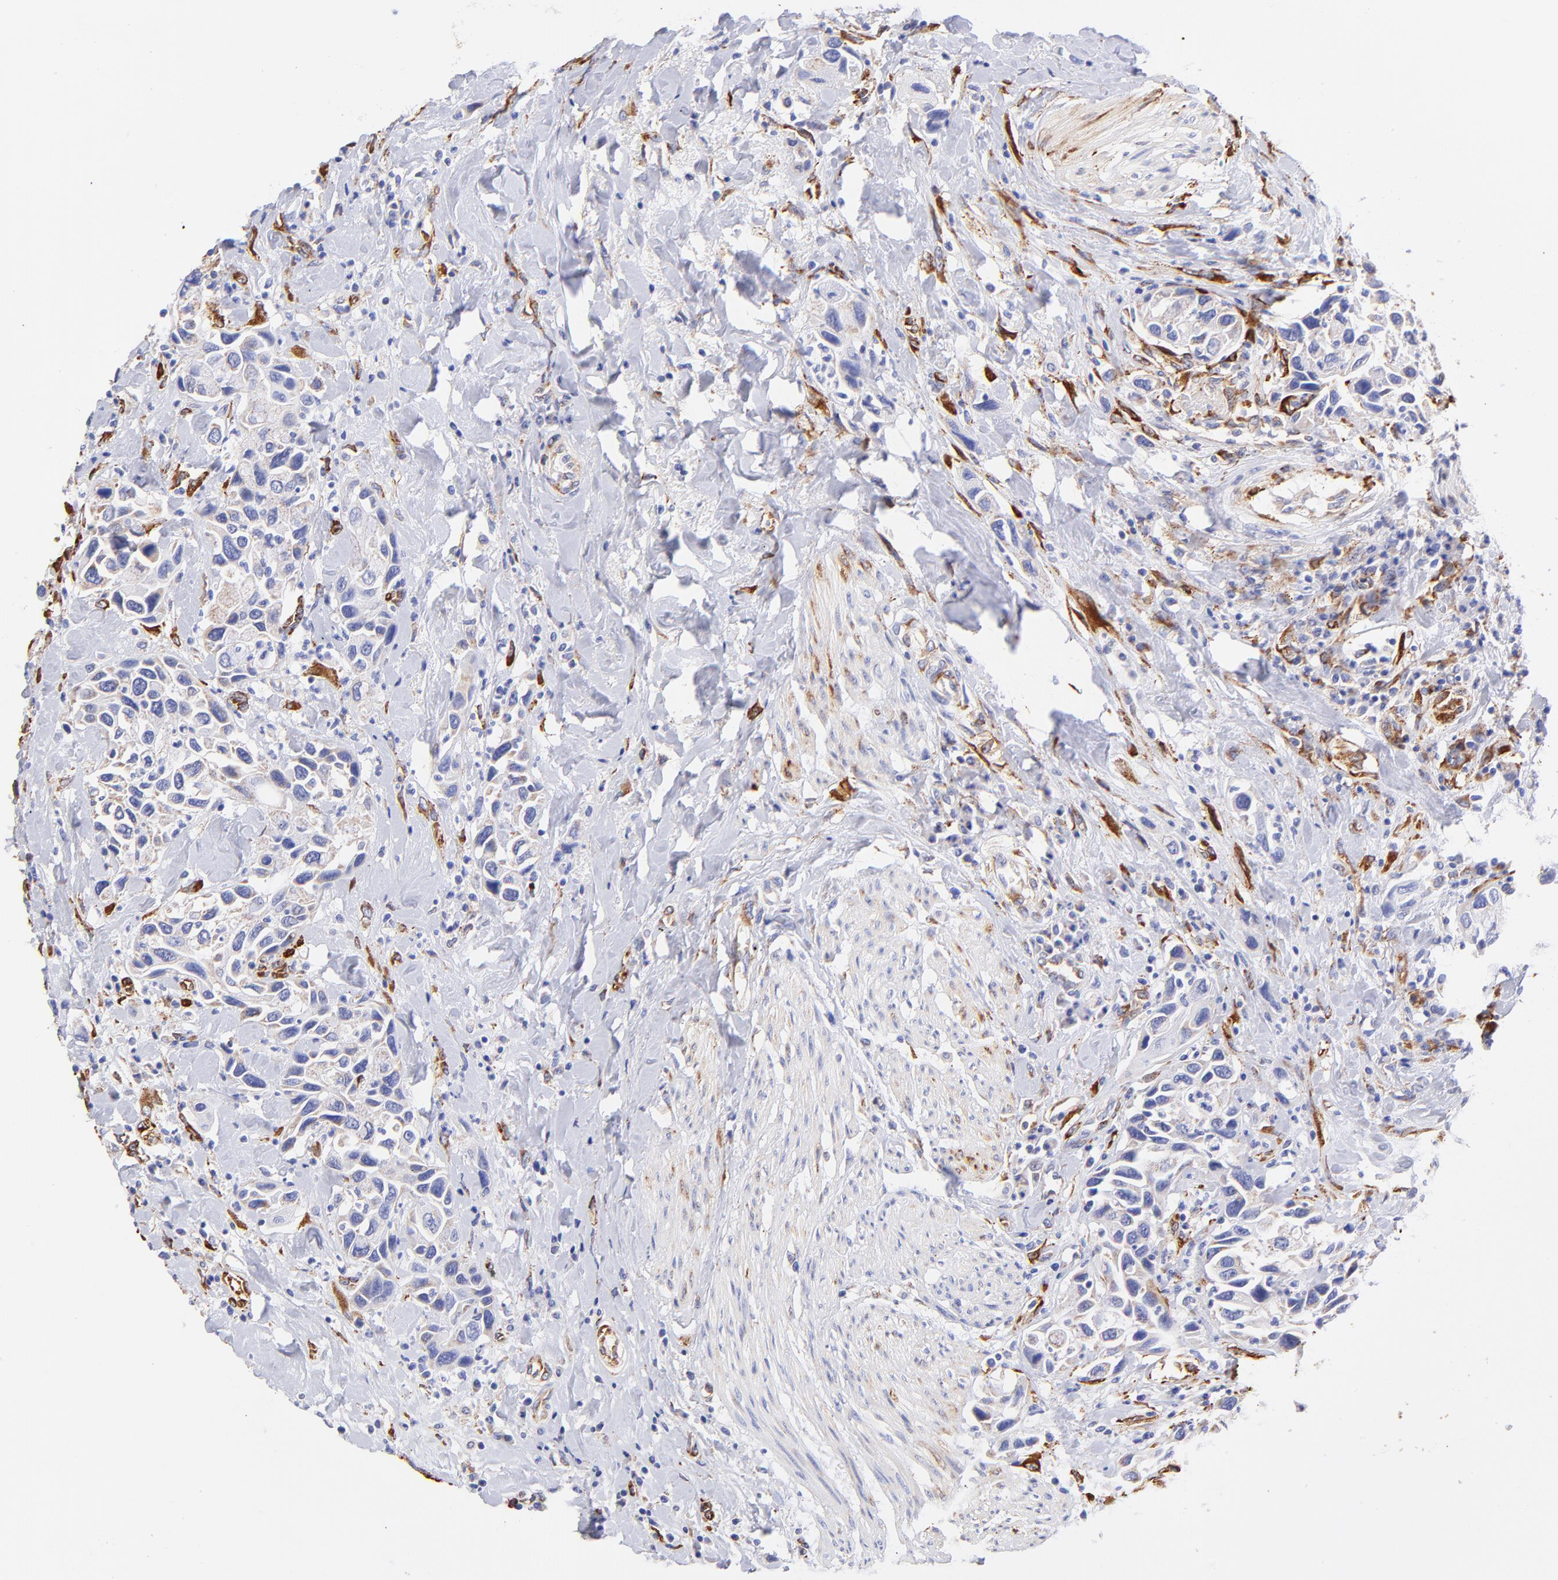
{"staining": {"intensity": "weak", "quantity": "25%-75%", "location": "cytoplasmic/membranous"}, "tissue": "urothelial cancer", "cell_type": "Tumor cells", "image_type": "cancer", "snomed": [{"axis": "morphology", "description": "Urothelial carcinoma, High grade"}, {"axis": "topography", "description": "Urinary bladder"}], "caption": "Immunohistochemistry (IHC) histopathology image of neoplastic tissue: urothelial carcinoma (high-grade) stained using immunohistochemistry displays low levels of weak protein expression localized specifically in the cytoplasmic/membranous of tumor cells, appearing as a cytoplasmic/membranous brown color.", "gene": "SPARC", "patient": {"sex": "male", "age": 66}}